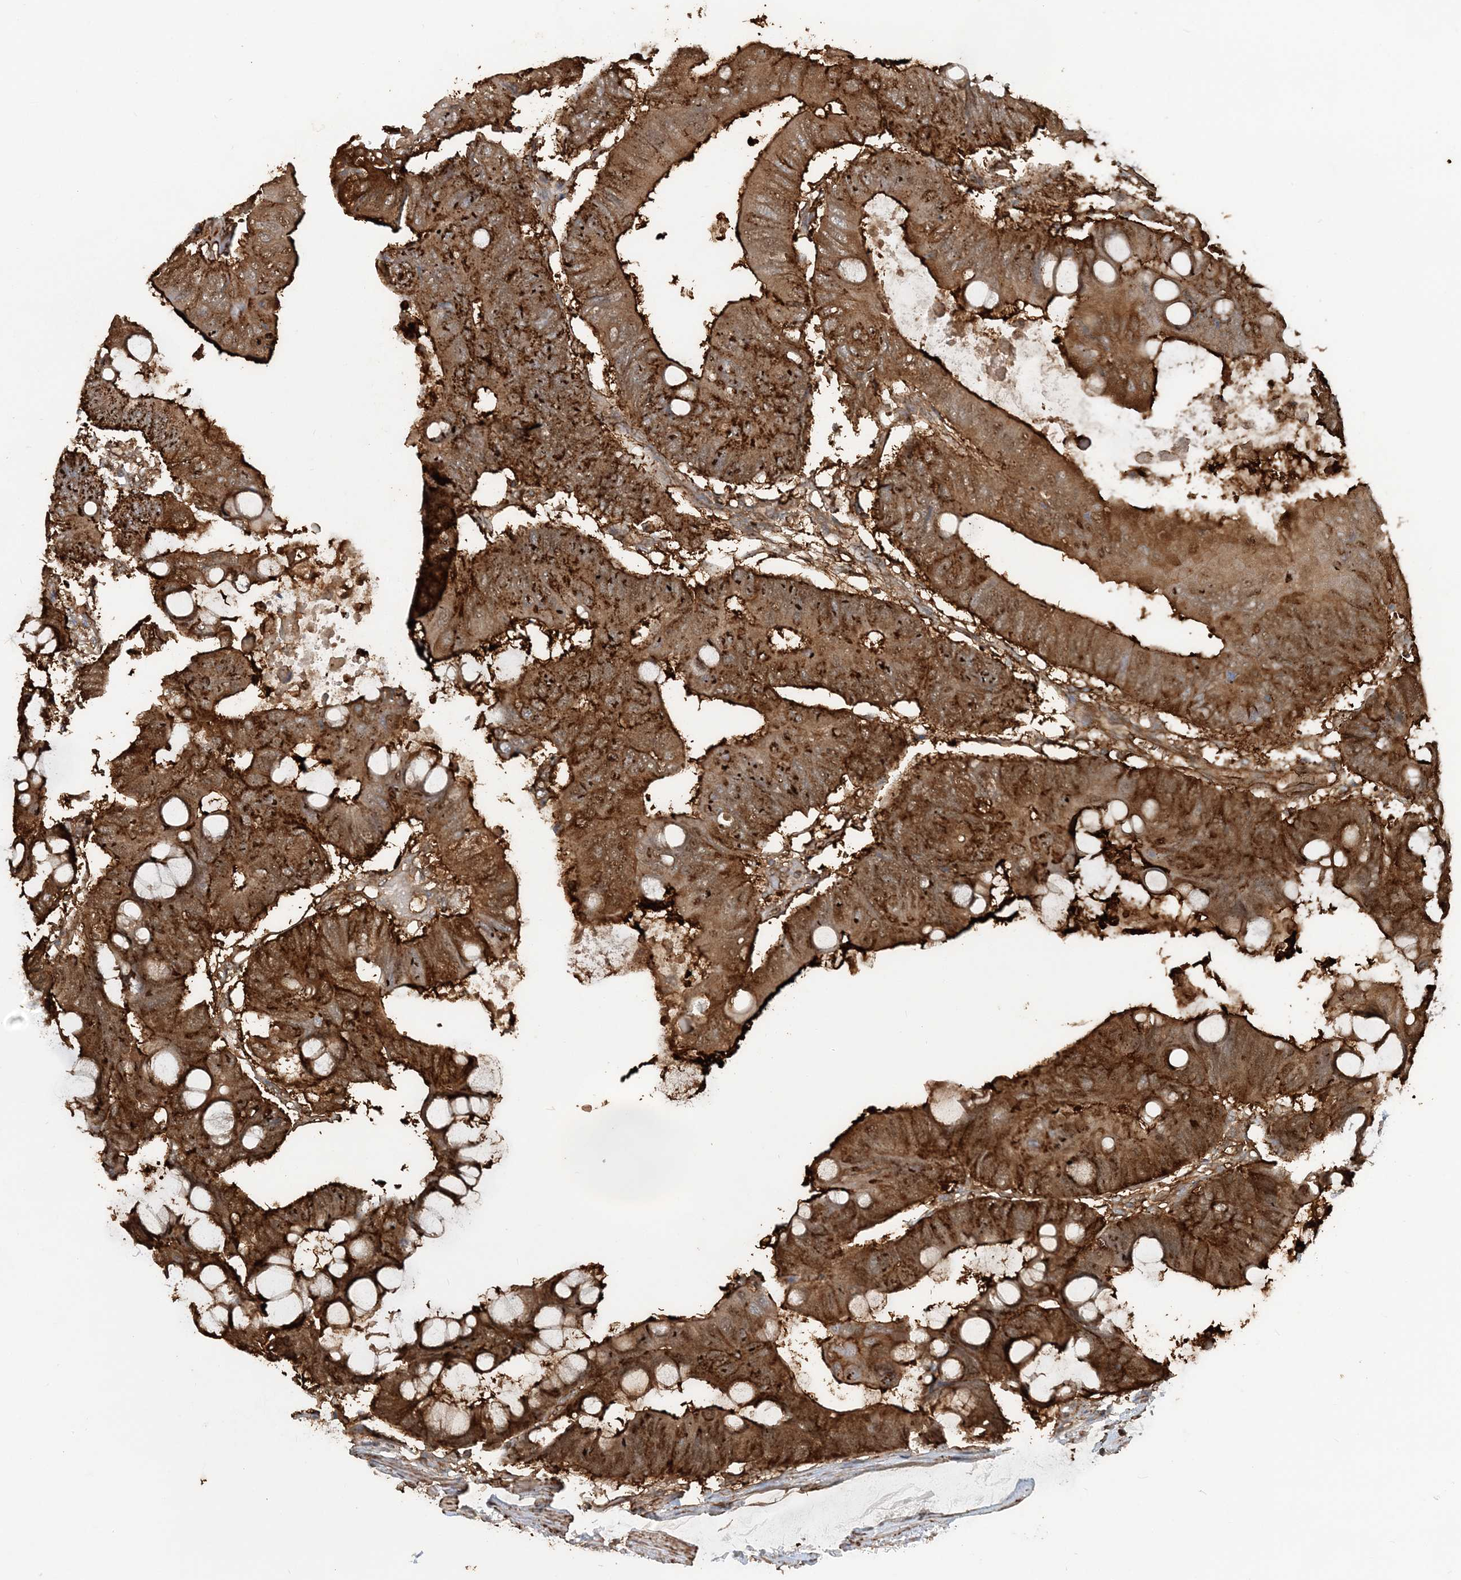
{"staining": {"intensity": "strong", "quantity": ">75%", "location": "cytoplasmic/membranous"}, "tissue": "colorectal cancer", "cell_type": "Tumor cells", "image_type": "cancer", "snomed": [{"axis": "morphology", "description": "Normal tissue, NOS"}, {"axis": "morphology", "description": "Adenocarcinoma, NOS"}, {"axis": "topography", "description": "Rectum"}, {"axis": "topography", "description": "Peripheral nerve tissue"}], "caption": "This micrograph shows IHC staining of colorectal cancer, with high strong cytoplasmic/membranous positivity in about >75% of tumor cells.", "gene": "DSTN", "patient": {"sex": "male", "age": 92}}